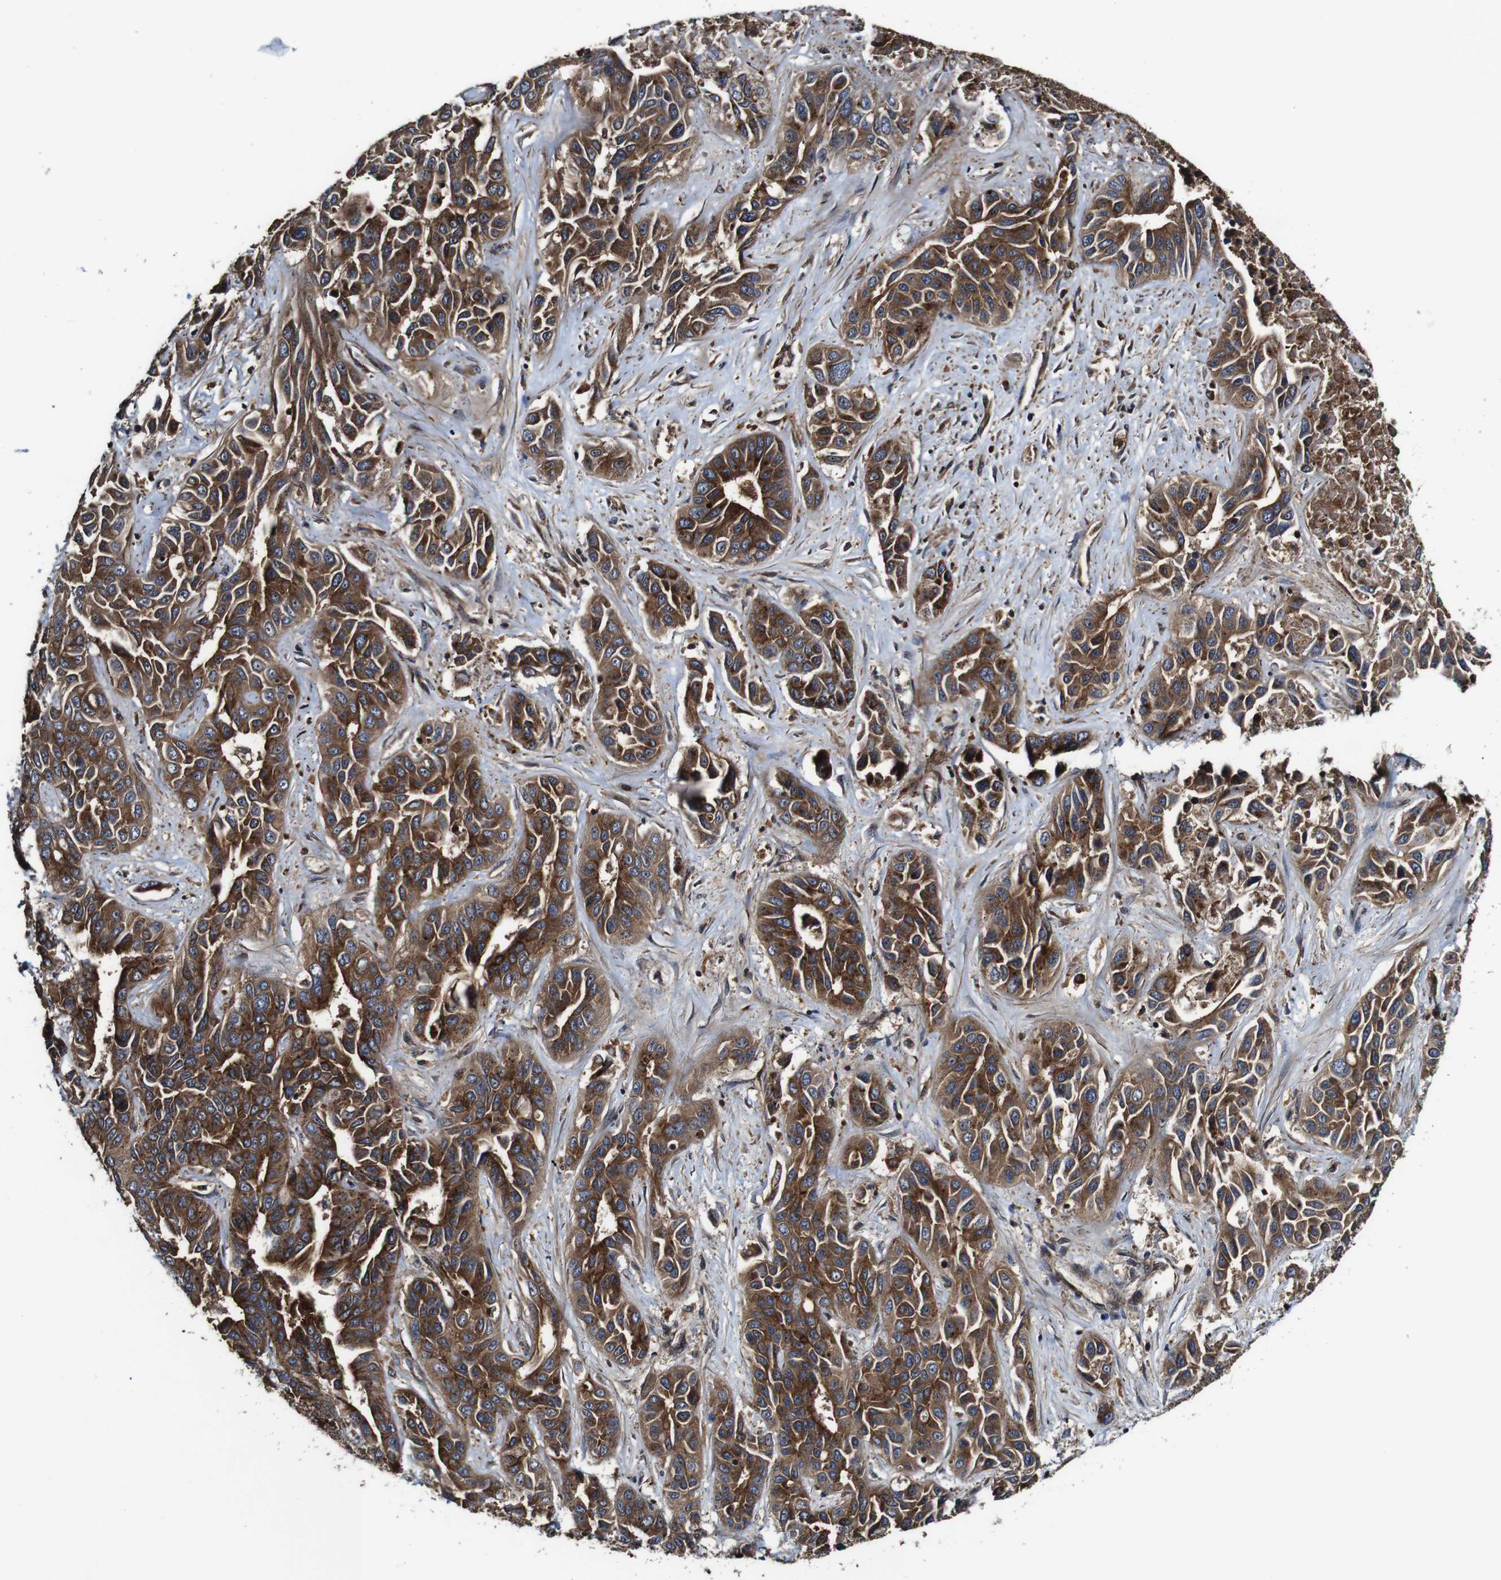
{"staining": {"intensity": "strong", "quantity": ">75%", "location": "cytoplasmic/membranous"}, "tissue": "liver cancer", "cell_type": "Tumor cells", "image_type": "cancer", "snomed": [{"axis": "morphology", "description": "Cholangiocarcinoma"}, {"axis": "topography", "description": "Liver"}], "caption": "Protein expression analysis of human liver cancer (cholangiocarcinoma) reveals strong cytoplasmic/membranous staining in about >75% of tumor cells. (Stains: DAB (3,3'-diaminobenzidine) in brown, nuclei in blue, Microscopy: brightfield microscopy at high magnification).", "gene": "TNIK", "patient": {"sex": "female", "age": 52}}